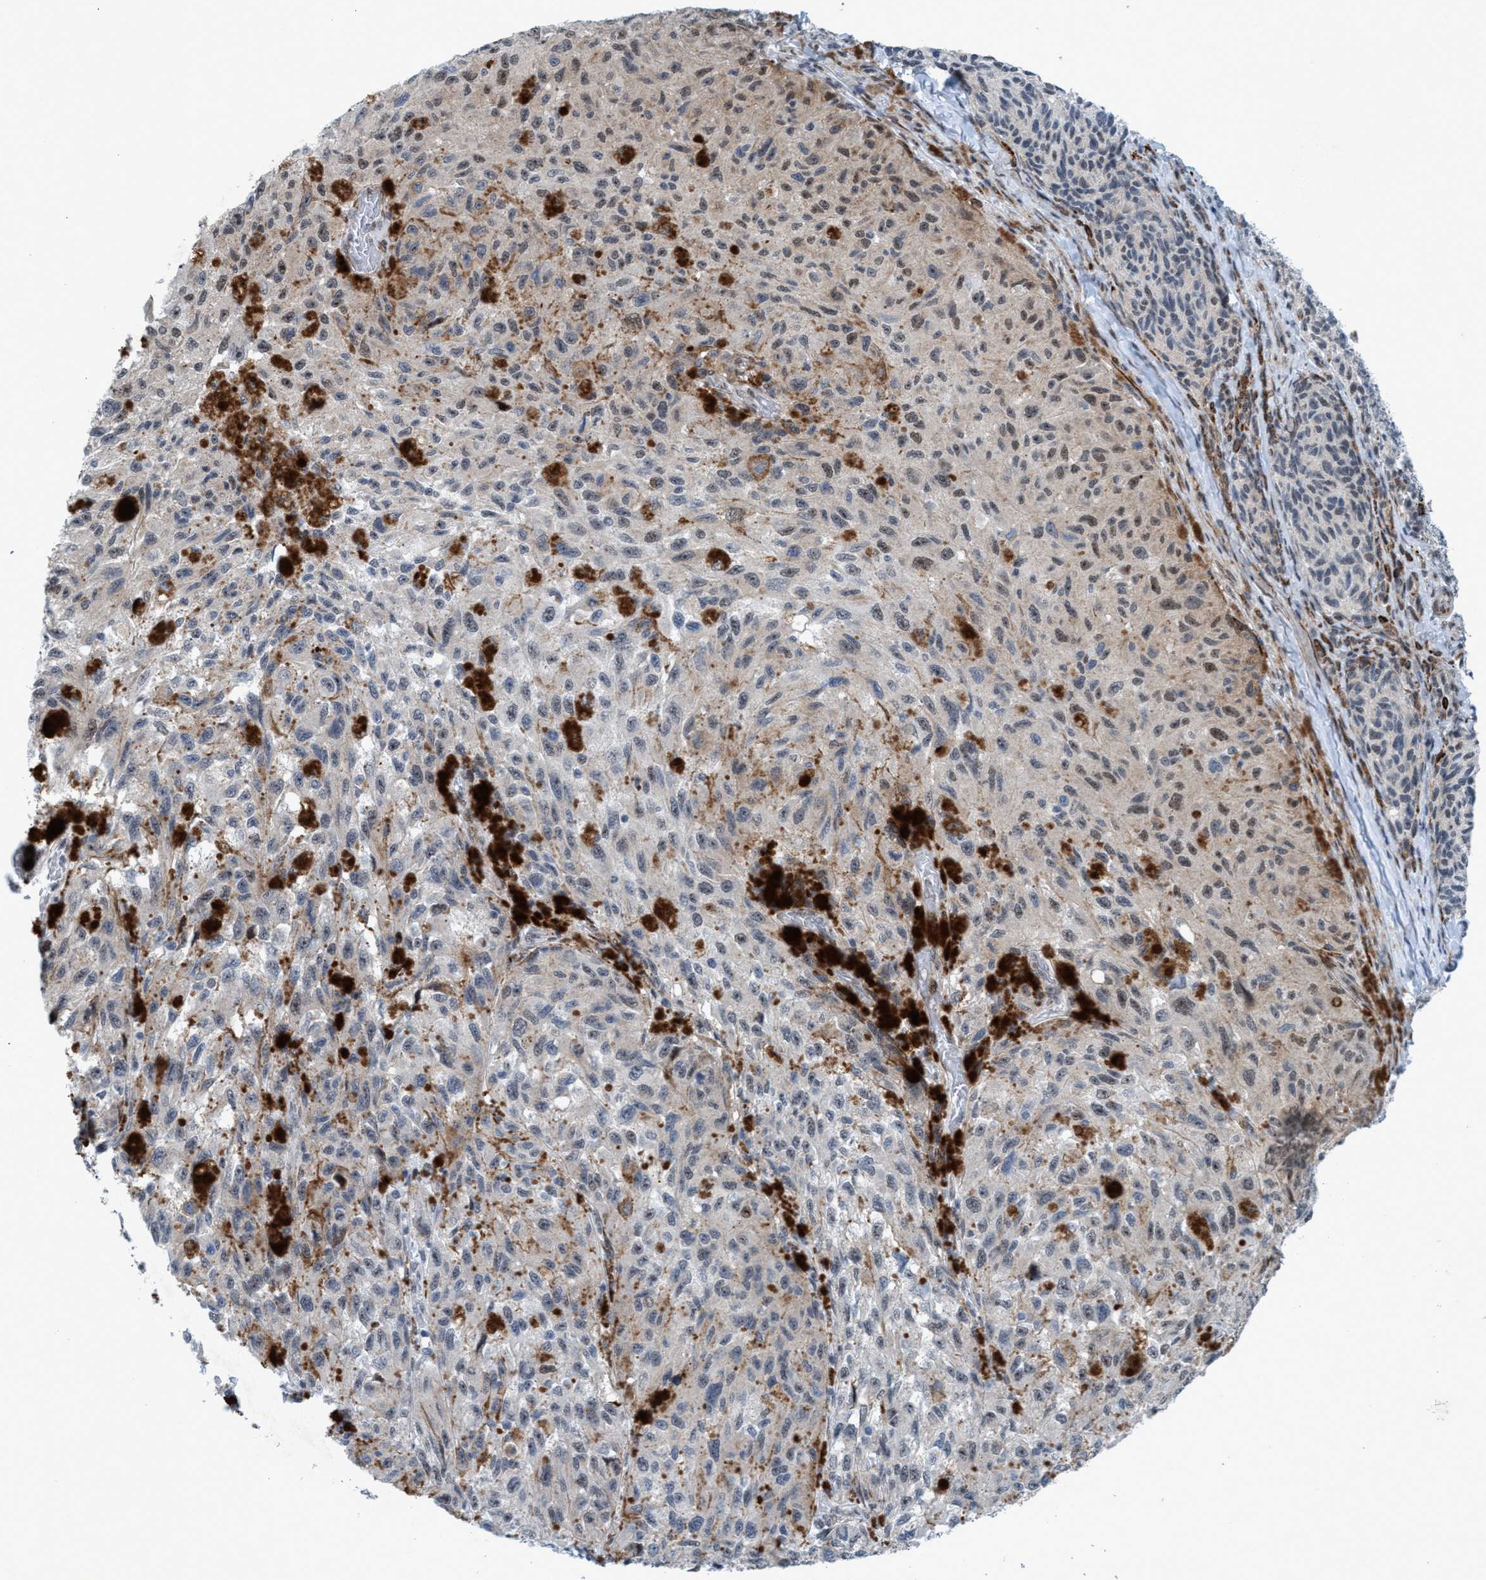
{"staining": {"intensity": "negative", "quantity": "none", "location": "none"}, "tissue": "melanoma", "cell_type": "Tumor cells", "image_type": "cancer", "snomed": [{"axis": "morphology", "description": "Malignant melanoma, NOS"}, {"axis": "topography", "description": "Skin"}], "caption": "Immunohistochemistry histopathology image of human malignant melanoma stained for a protein (brown), which exhibits no staining in tumor cells.", "gene": "CWC27", "patient": {"sex": "female", "age": 73}}